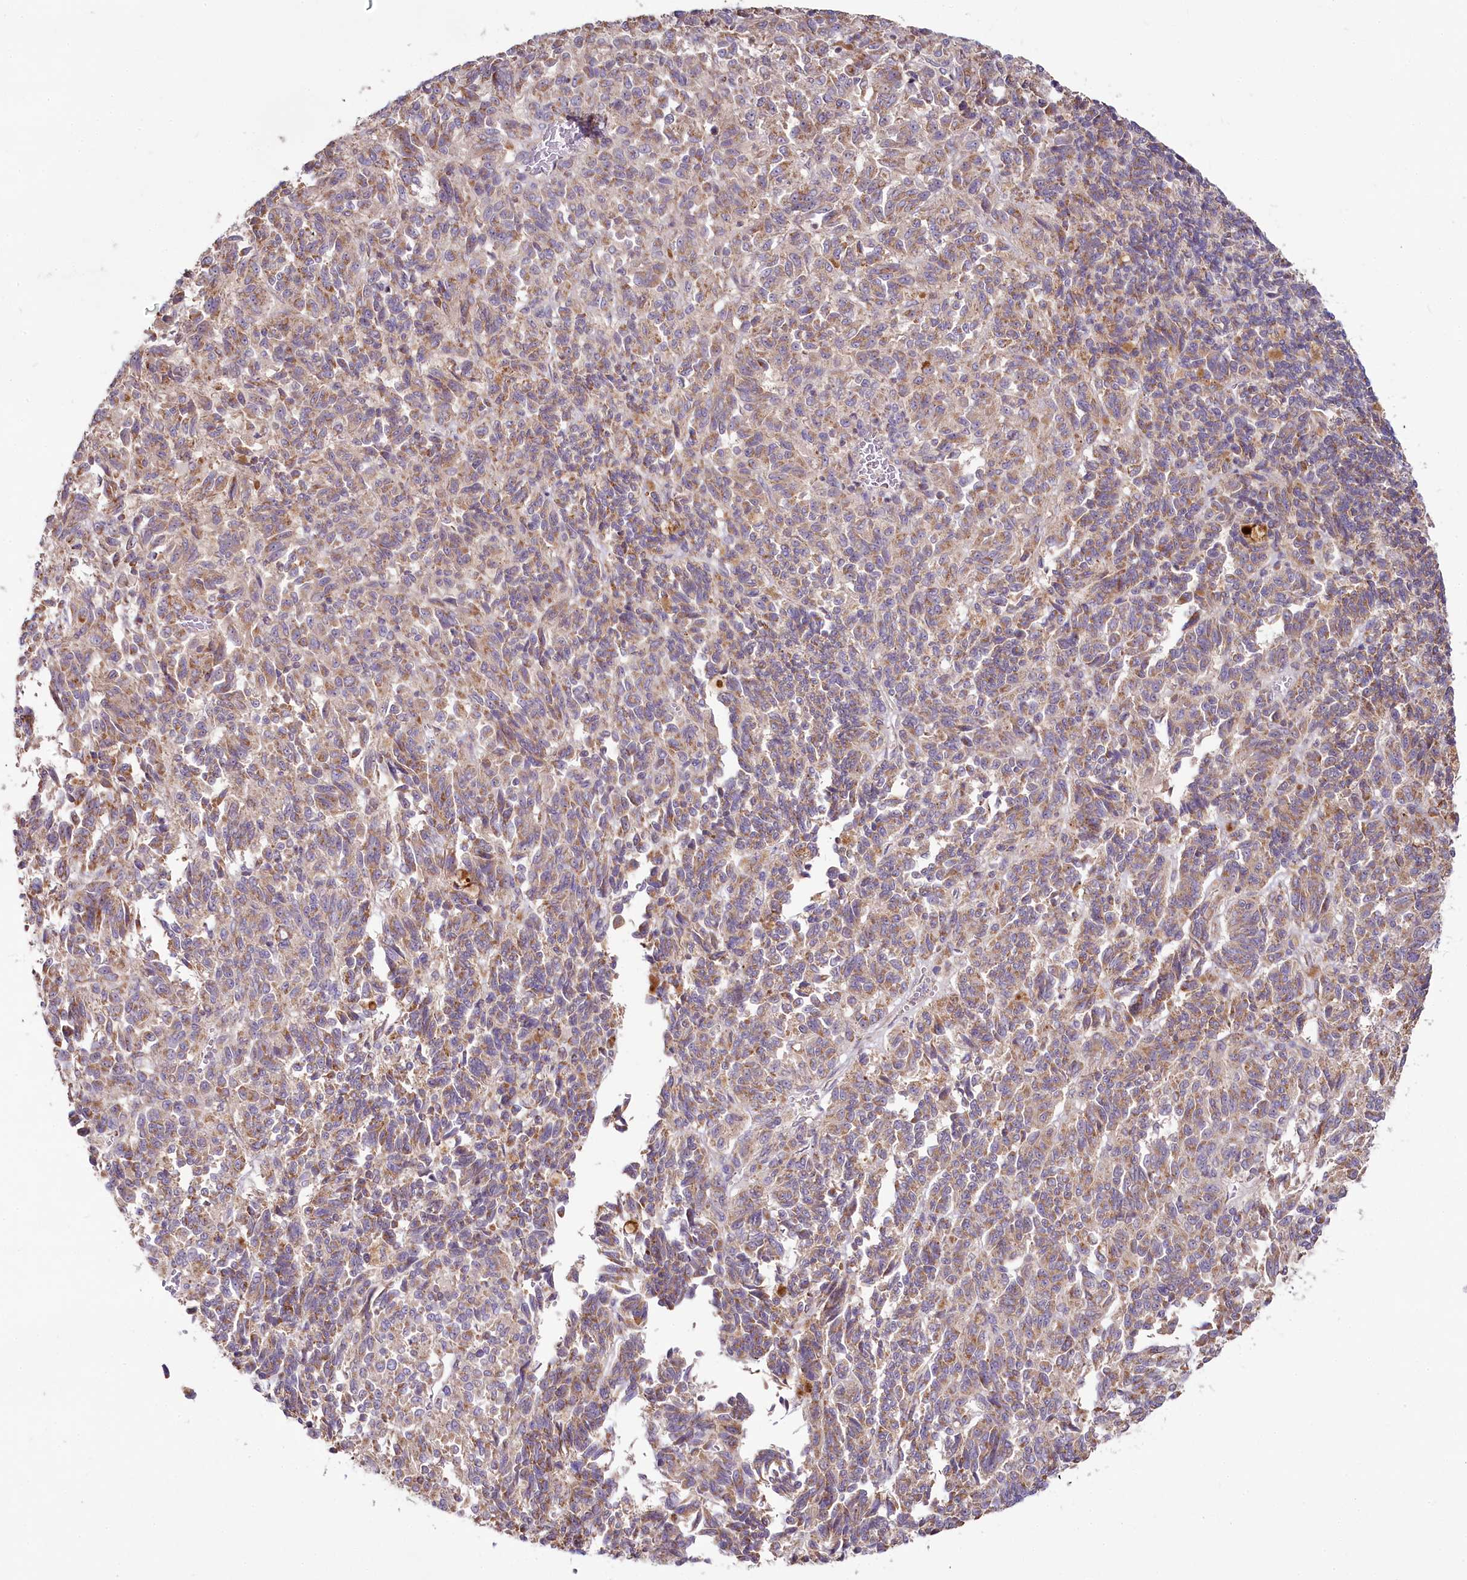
{"staining": {"intensity": "moderate", "quantity": ">75%", "location": "cytoplasmic/membranous"}, "tissue": "melanoma", "cell_type": "Tumor cells", "image_type": "cancer", "snomed": [{"axis": "morphology", "description": "Malignant melanoma, Metastatic site"}, {"axis": "topography", "description": "Lung"}], "caption": "Immunohistochemical staining of human melanoma exhibits medium levels of moderate cytoplasmic/membranous positivity in approximately >75% of tumor cells. The protein of interest is shown in brown color, while the nuclei are stained blue.", "gene": "ACOX2", "patient": {"sex": "male", "age": 64}}